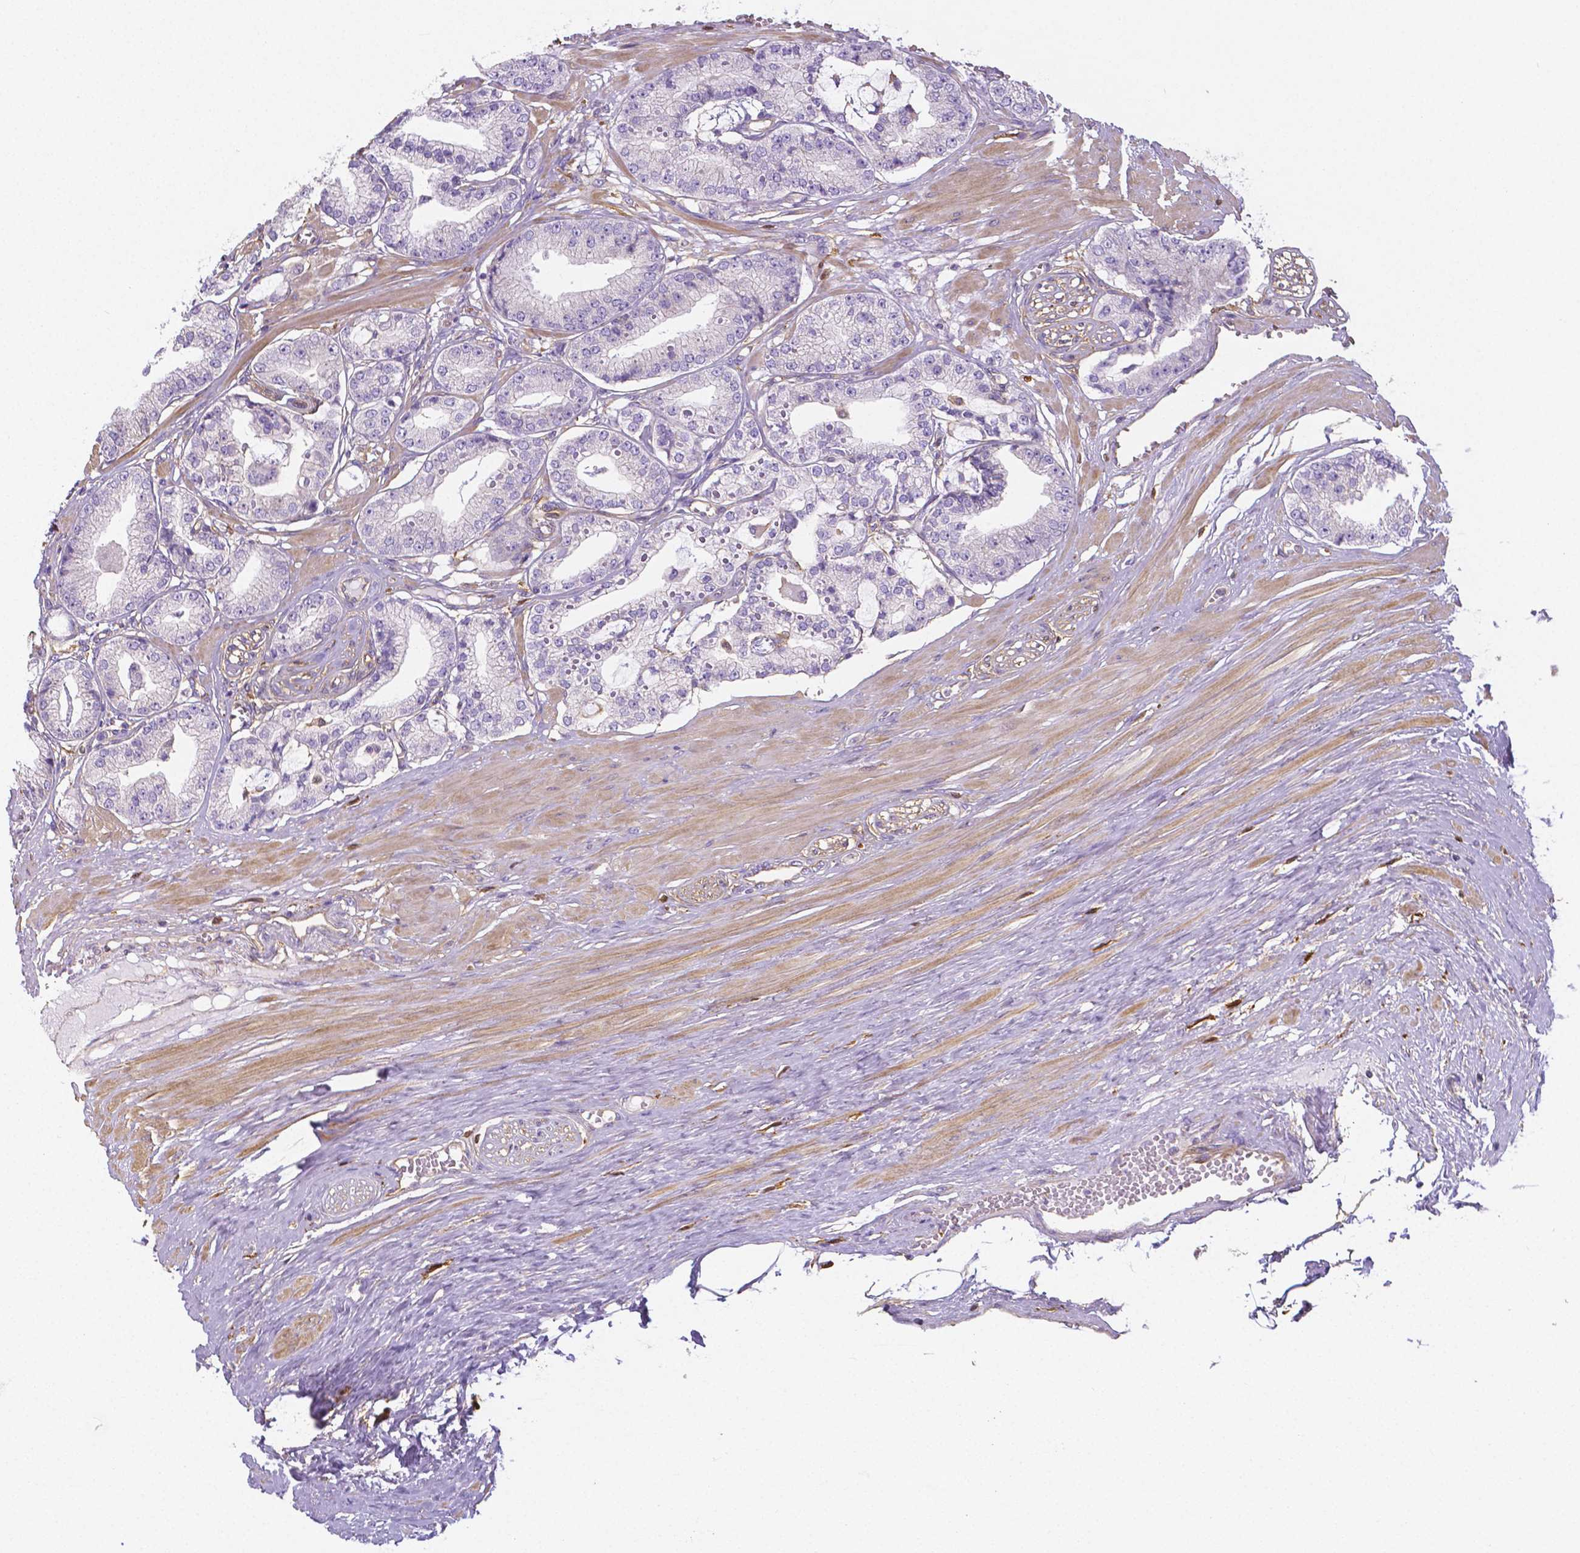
{"staining": {"intensity": "negative", "quantity": "none", "location": "none"}, "tissue": "prostate cancer", "cell_type": "Tumor cells", "image_type": "cancer", "snomed": [{"axis": "morphology", "description": "Adenocarcinoma, High grade"}, {"axis": "topography", "description": "Prostate"}], "caption": "A histopathology image of human prostate cancer (high-grade adenocarcinoma) is negative for staining in tumor cells.", "gene": "CRMP1", "patient": {"sex": "male", "age": 71}}